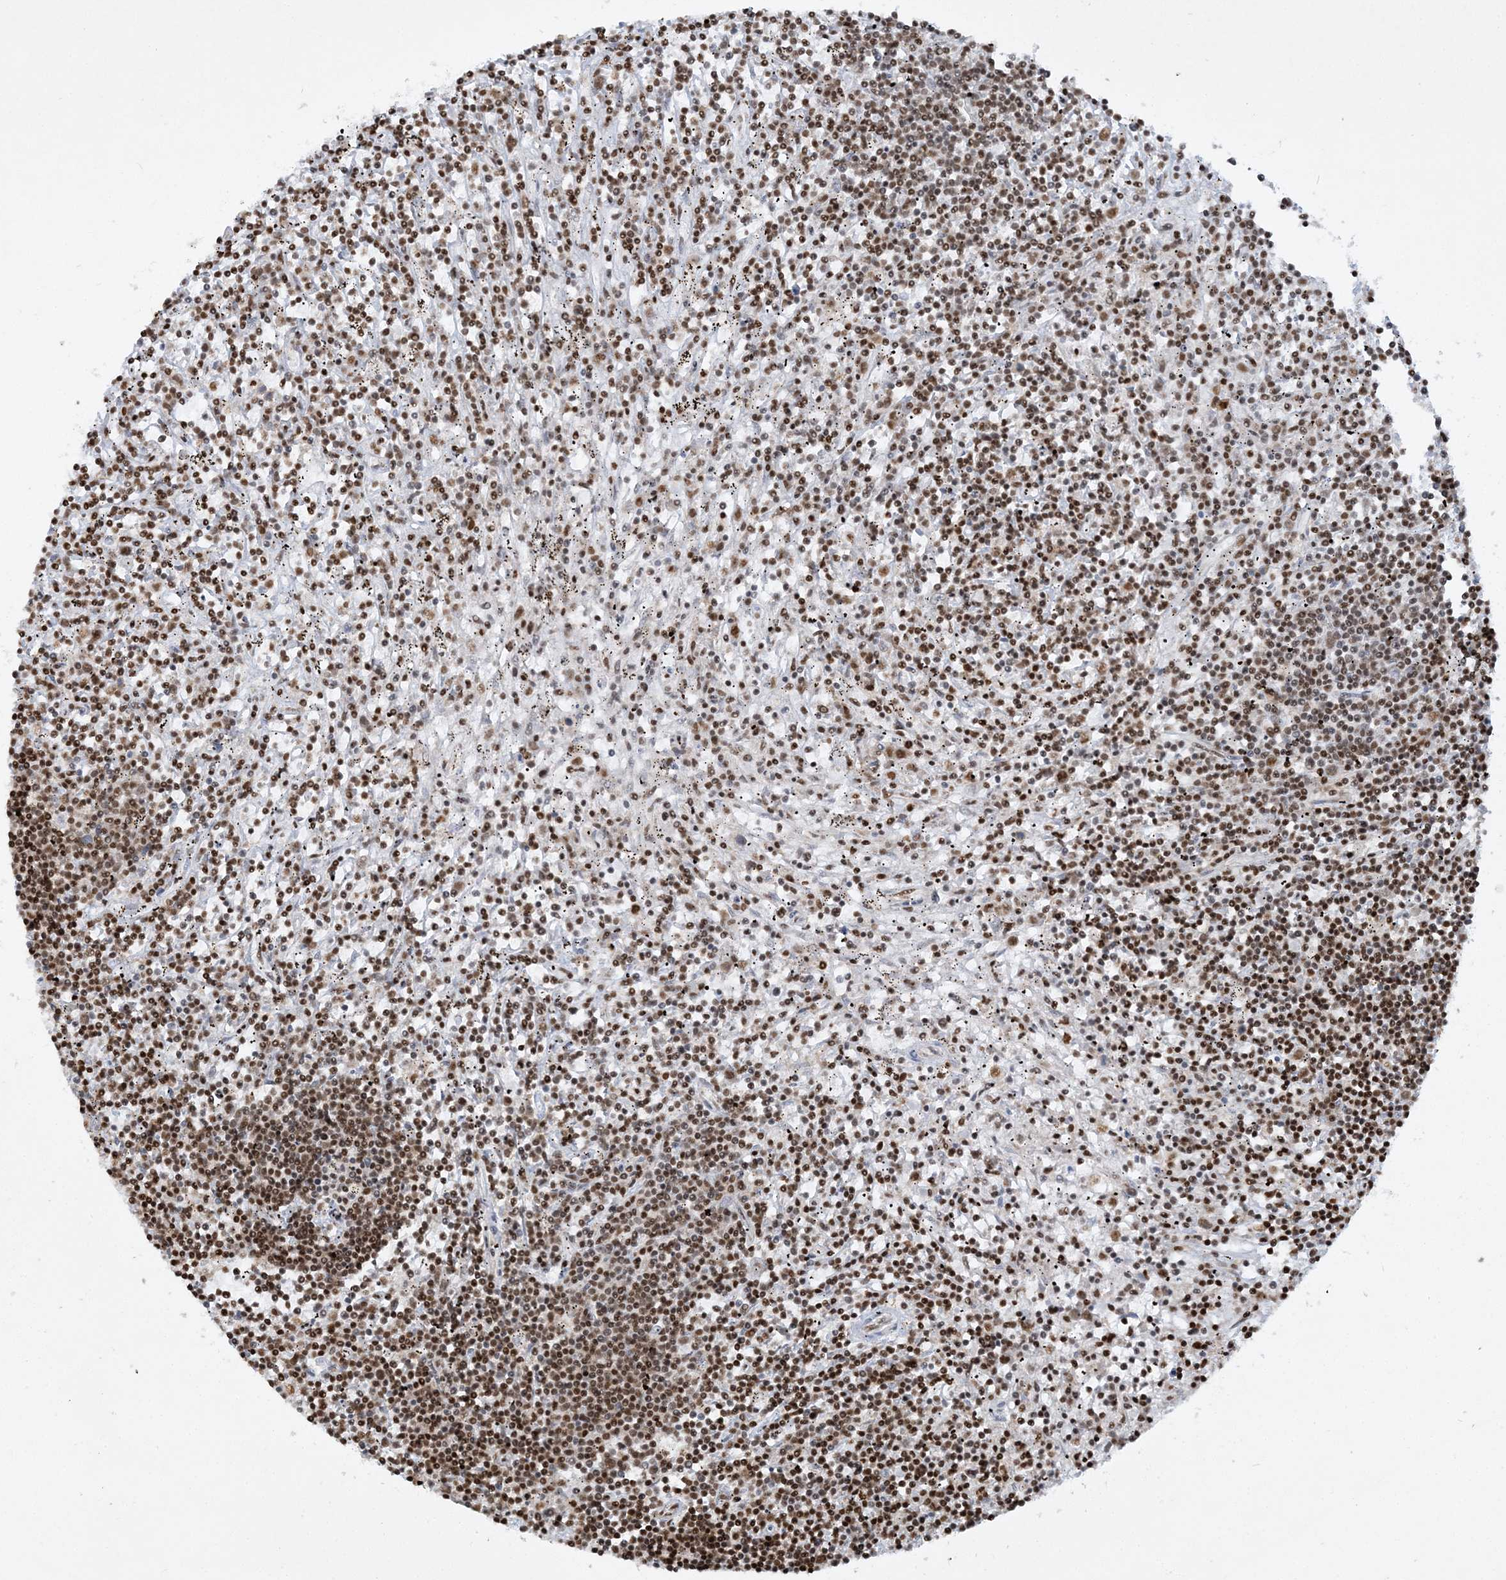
{"staining": {"intensity": "moderate", "quantity": ">75%", "location": "nuclear"}, "tissue": "lymphoma", "cell_type": "Tumor cells", "image_type": "cancer", "snomed": [{"axis": "morphology", "description": "Malignant lymphoma, non-Hodgkin's type, Low grade"}, {"axis": "topography", "description": "Spleen"}], "caption": "A micrograph of lymphoma stained for a protein demonstrates moderate nuclear brown staining in tumor cells.", "gene": "DELE1", "patient": {"sex": "male", "age": 76}}